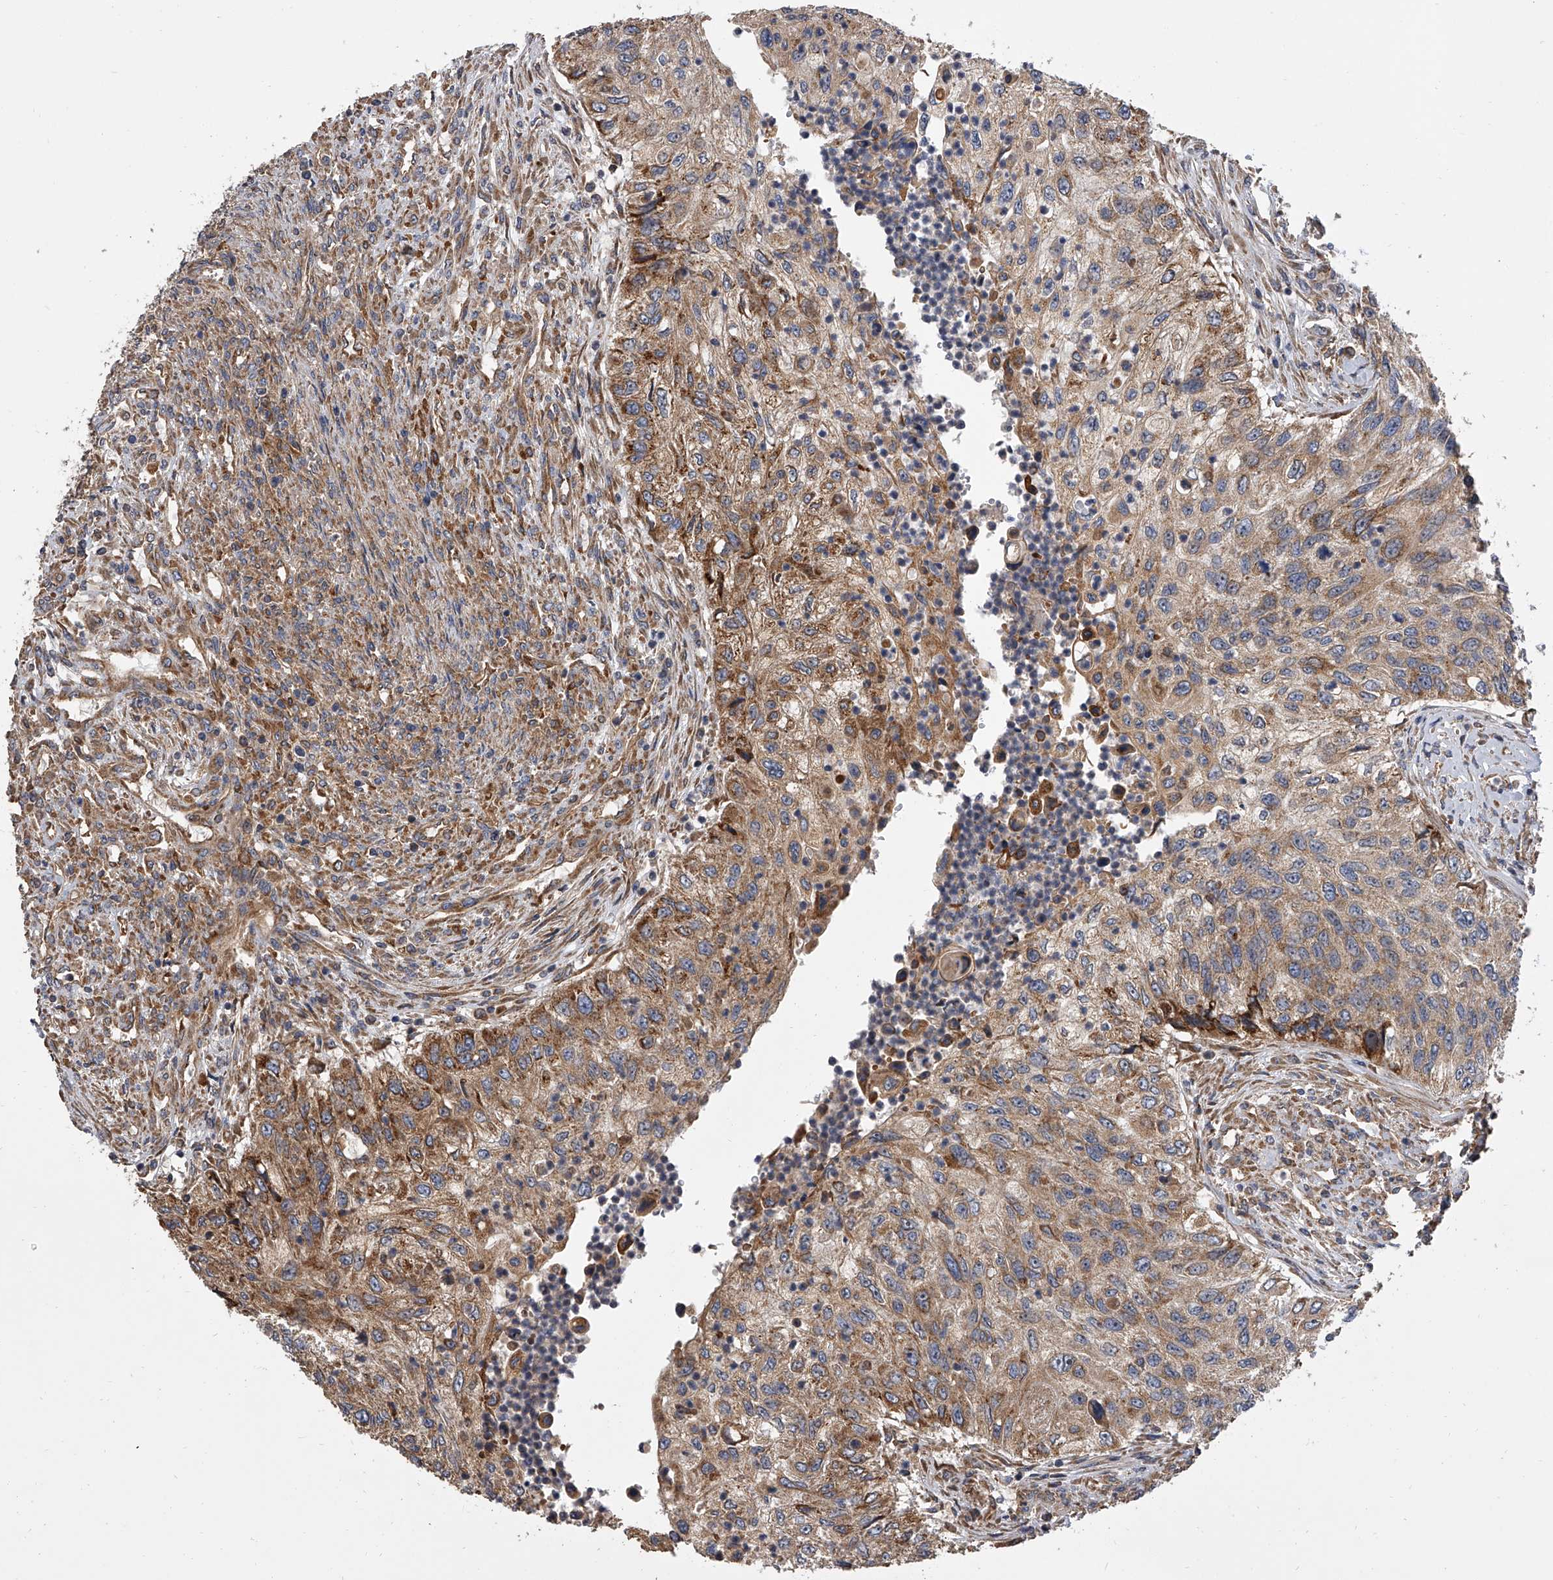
{"staining": {"intensity": "moderate", "quantity": "25%-75%", "location": "cytoplasmic/membranous"}, "tissue": "urothelial cancer", "cell_type": "Tumor cells", "image_type": "cancer", "snomed": [{"axis": "morphology", "description": "Urothelial carcinoma, High grade"}, {"axis": "topography", "description": "Urinary bladder"}], "caption": "About 25%-75% of tumor cells in human urothelial cancer display moderate cytoplasmic/membranous protein staining as visualized by brown immunohistochemical staining.", "gene": "EXOC4", "patient": {"sex": "female", "age": 60}}